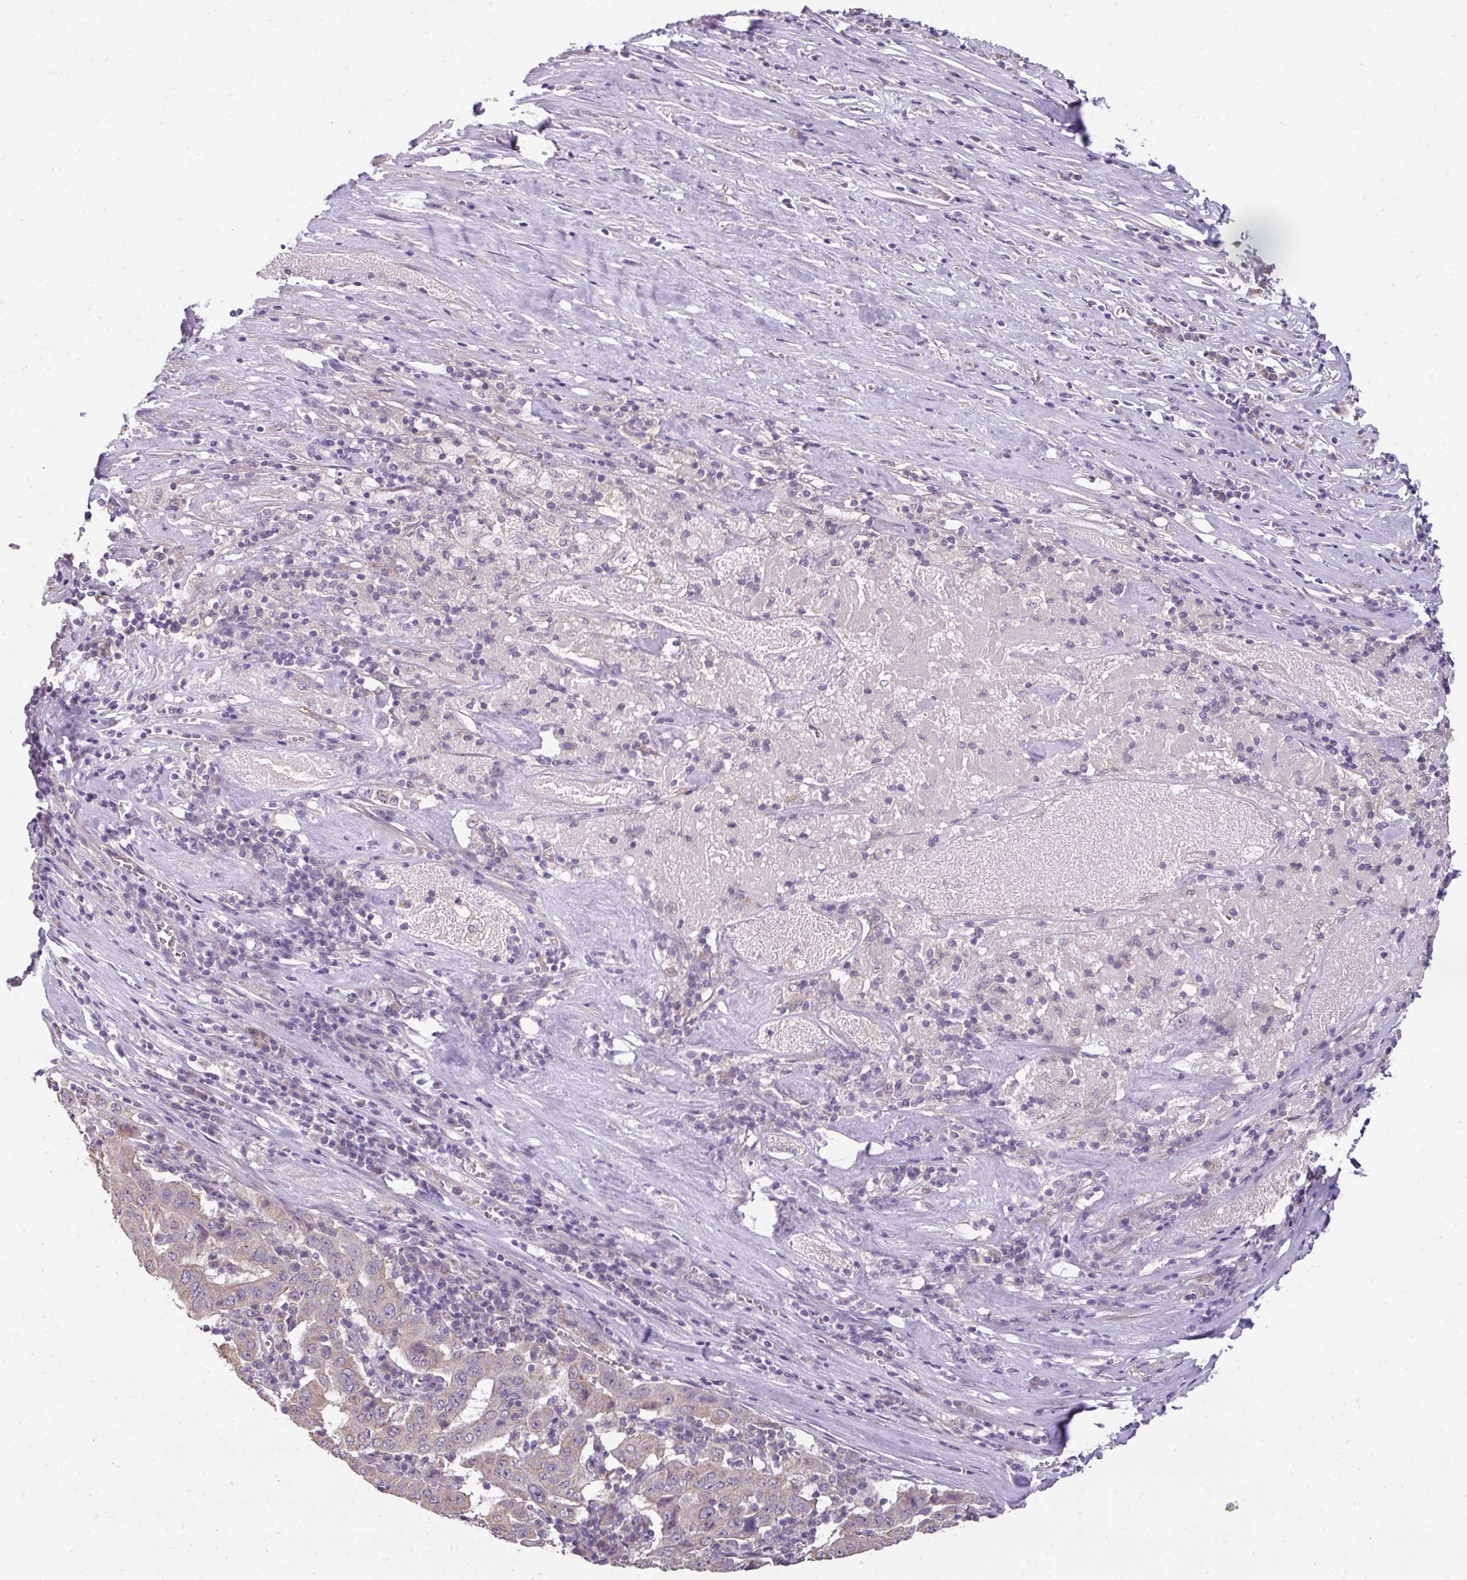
{"staining": {"intensity": "weak", "quantity": "25%-75%", "location": "cytoplasmic/membranous"}, "tissue": "pancreatic cancer", "cell_type": "Tumor cells", "image_type": "cancer", "snomed": [{"axis": "morphology", "description": "Adenocarcinoma, NOS"}, {"axis": "topography", "description": "Pancreas"}], "caption": "Protein staining by immunohistochemistry displays weak cytoplasmic/membranous positivity in approximately 25%-75% of tumor cells in pancreatic cancer.", "gene": "PALS2", "patient": {"sex": "male", "age": 63}}